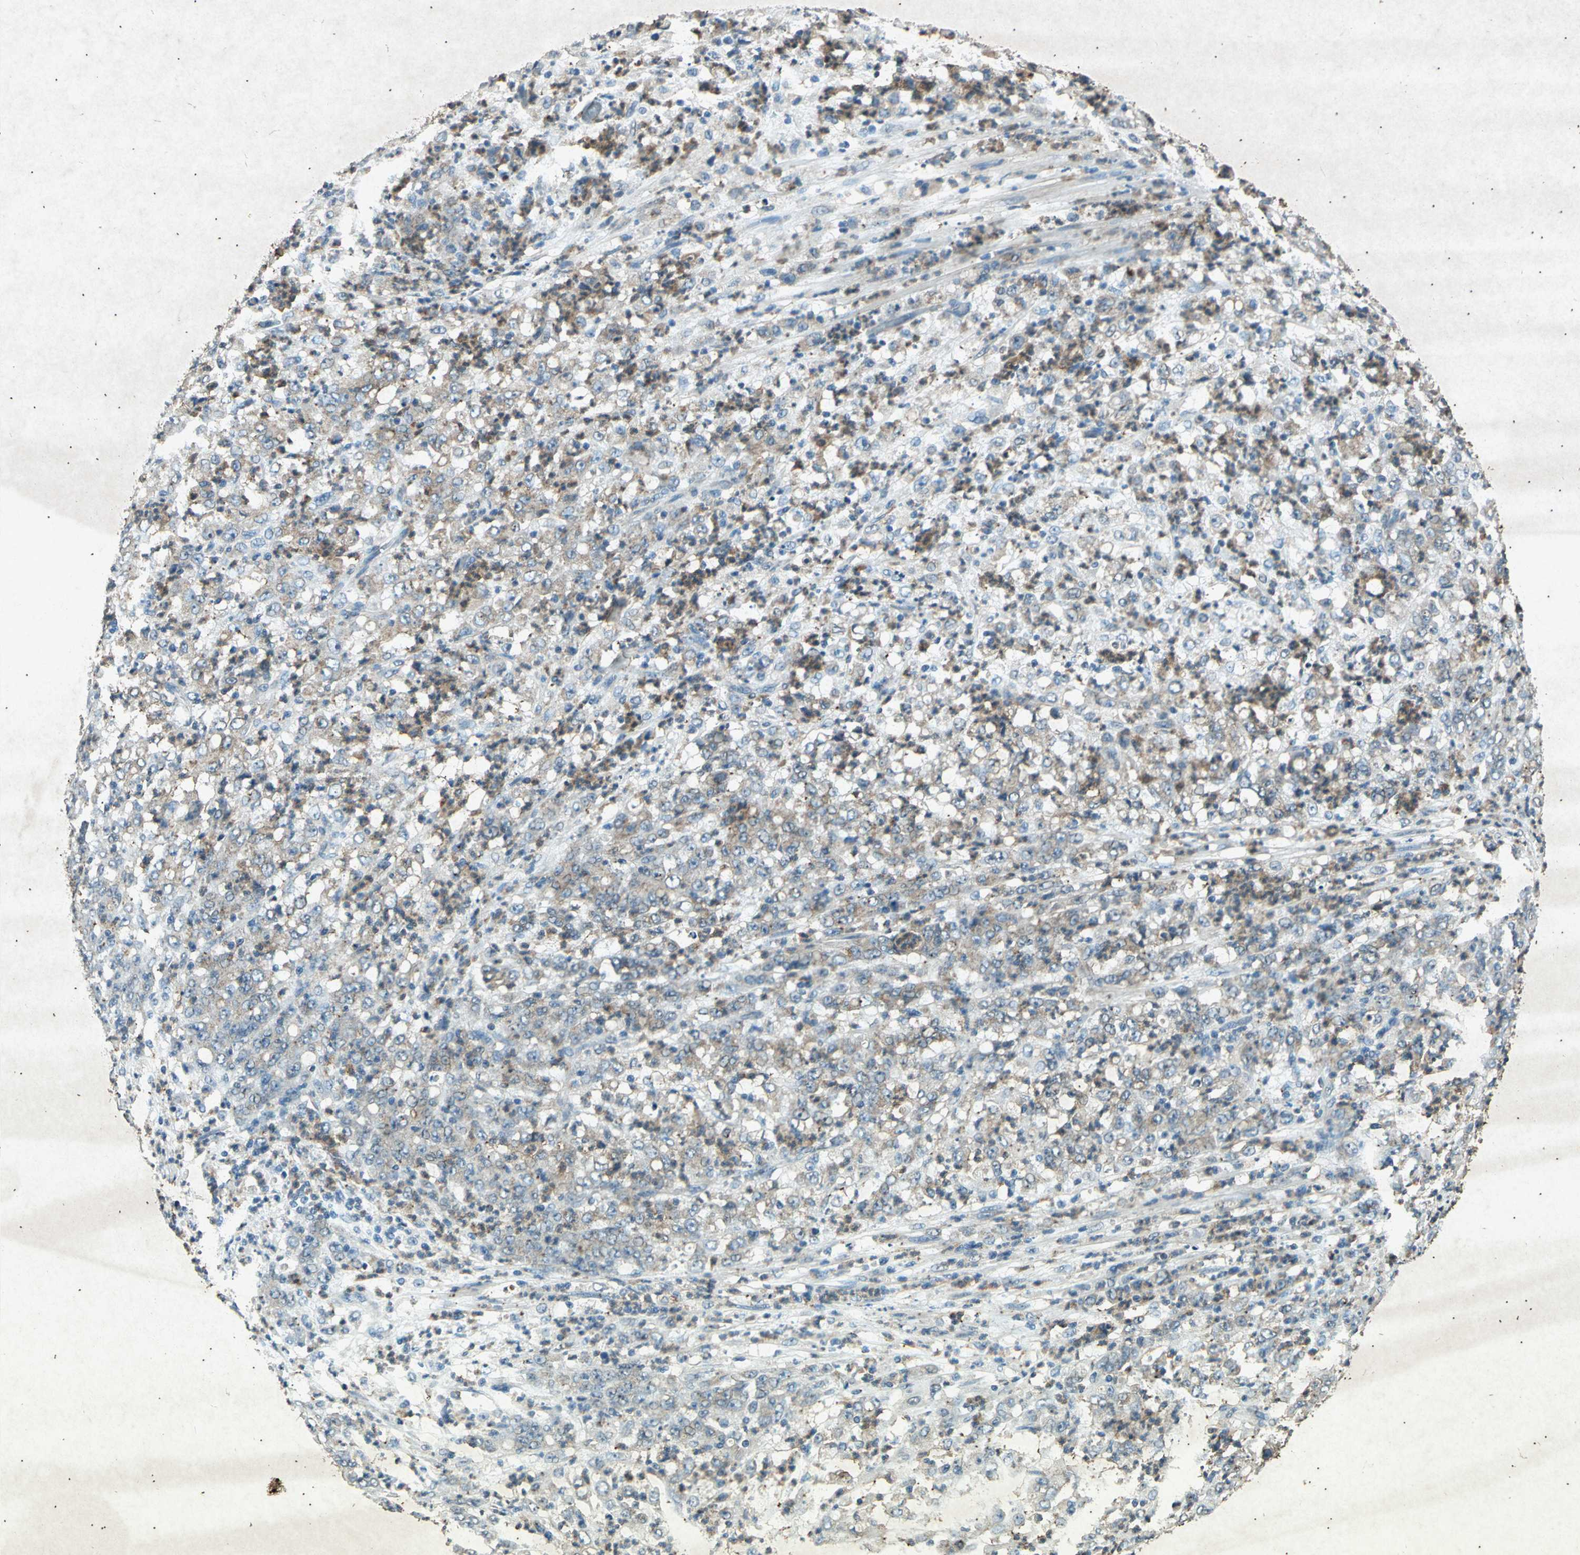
{"staining": {"intensity": "weak", "quantity": "<25%", "location": "cytoplasmic/membranous"}, "tissue": "stomach cancer", "cell_type": "Tumor cells", "image_type": "cancer", "snomed": [{"axis": "morphology", "description": "Adenocarcinoma, NOS"}, {"axis": "topography", "description": "Stomach, lower"}], "caption": "Stomach cancer (adenocarcinoma) was stained to show a protein in brown. There is no significant positivity in tumor cells.", "gene": "PSEN1", "patient": {"sex": "female", "age": 71}}